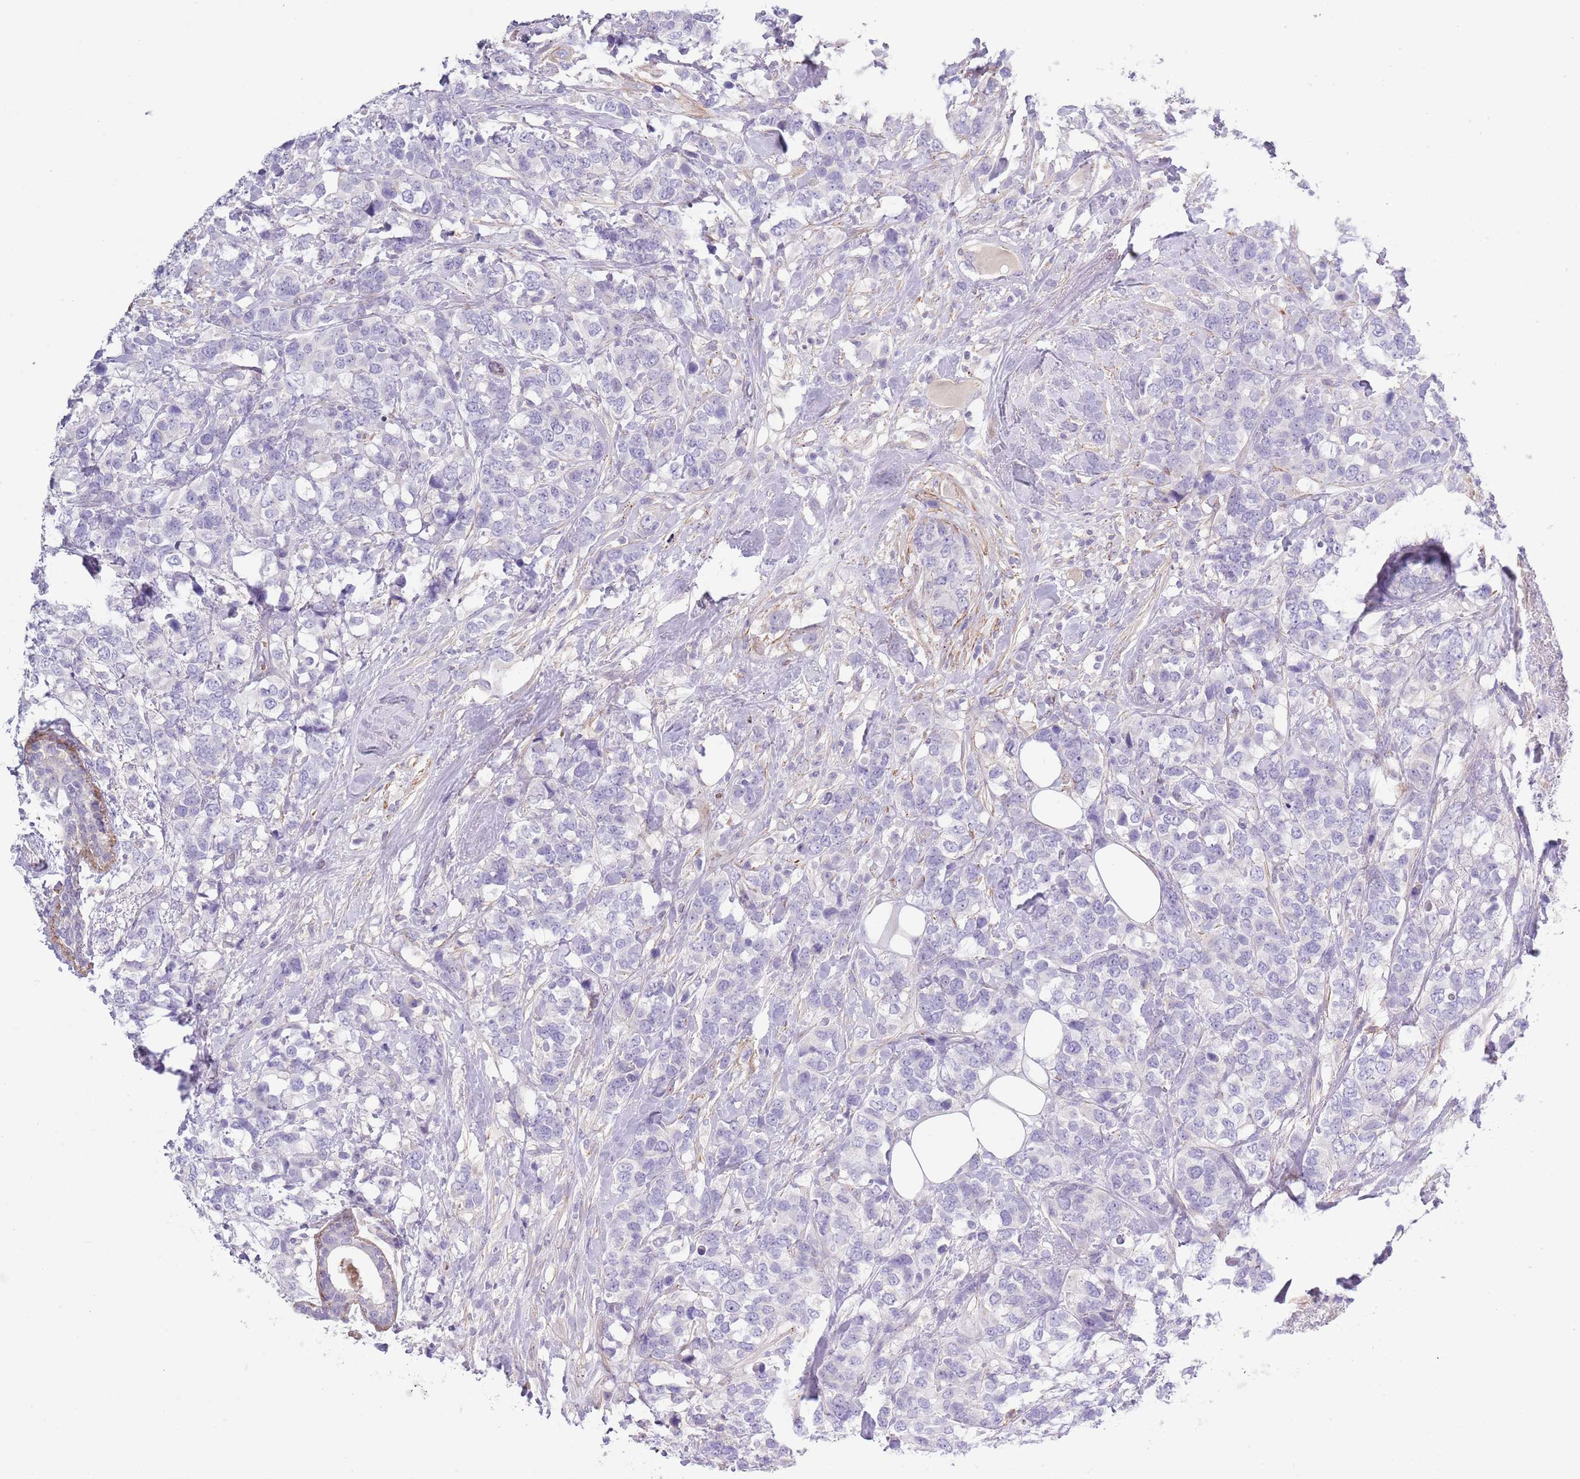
{"staining": {"intensity": "negative", "quantity": "none", "location": "none"}, "tissue": "breast cancer", "cell_type": "Tumor cells", "image_type": "cancer", "snomed": [{"axis": "morphology", "description": "Lobular carcinoma"}, {"axis": "topography", "description": "Breast"}], "caption": "This histopathology image is of breast cancer stained with immunohistochemistry to label a protein in brown with the nuclei are counter-stained blue. There is no expression in tumor cells. (DAB (3,3'-diaminobenzidine) IHC, high magnification).", "gene": "TINAGL1", "patient": {"sex": "female", "age": 59}}